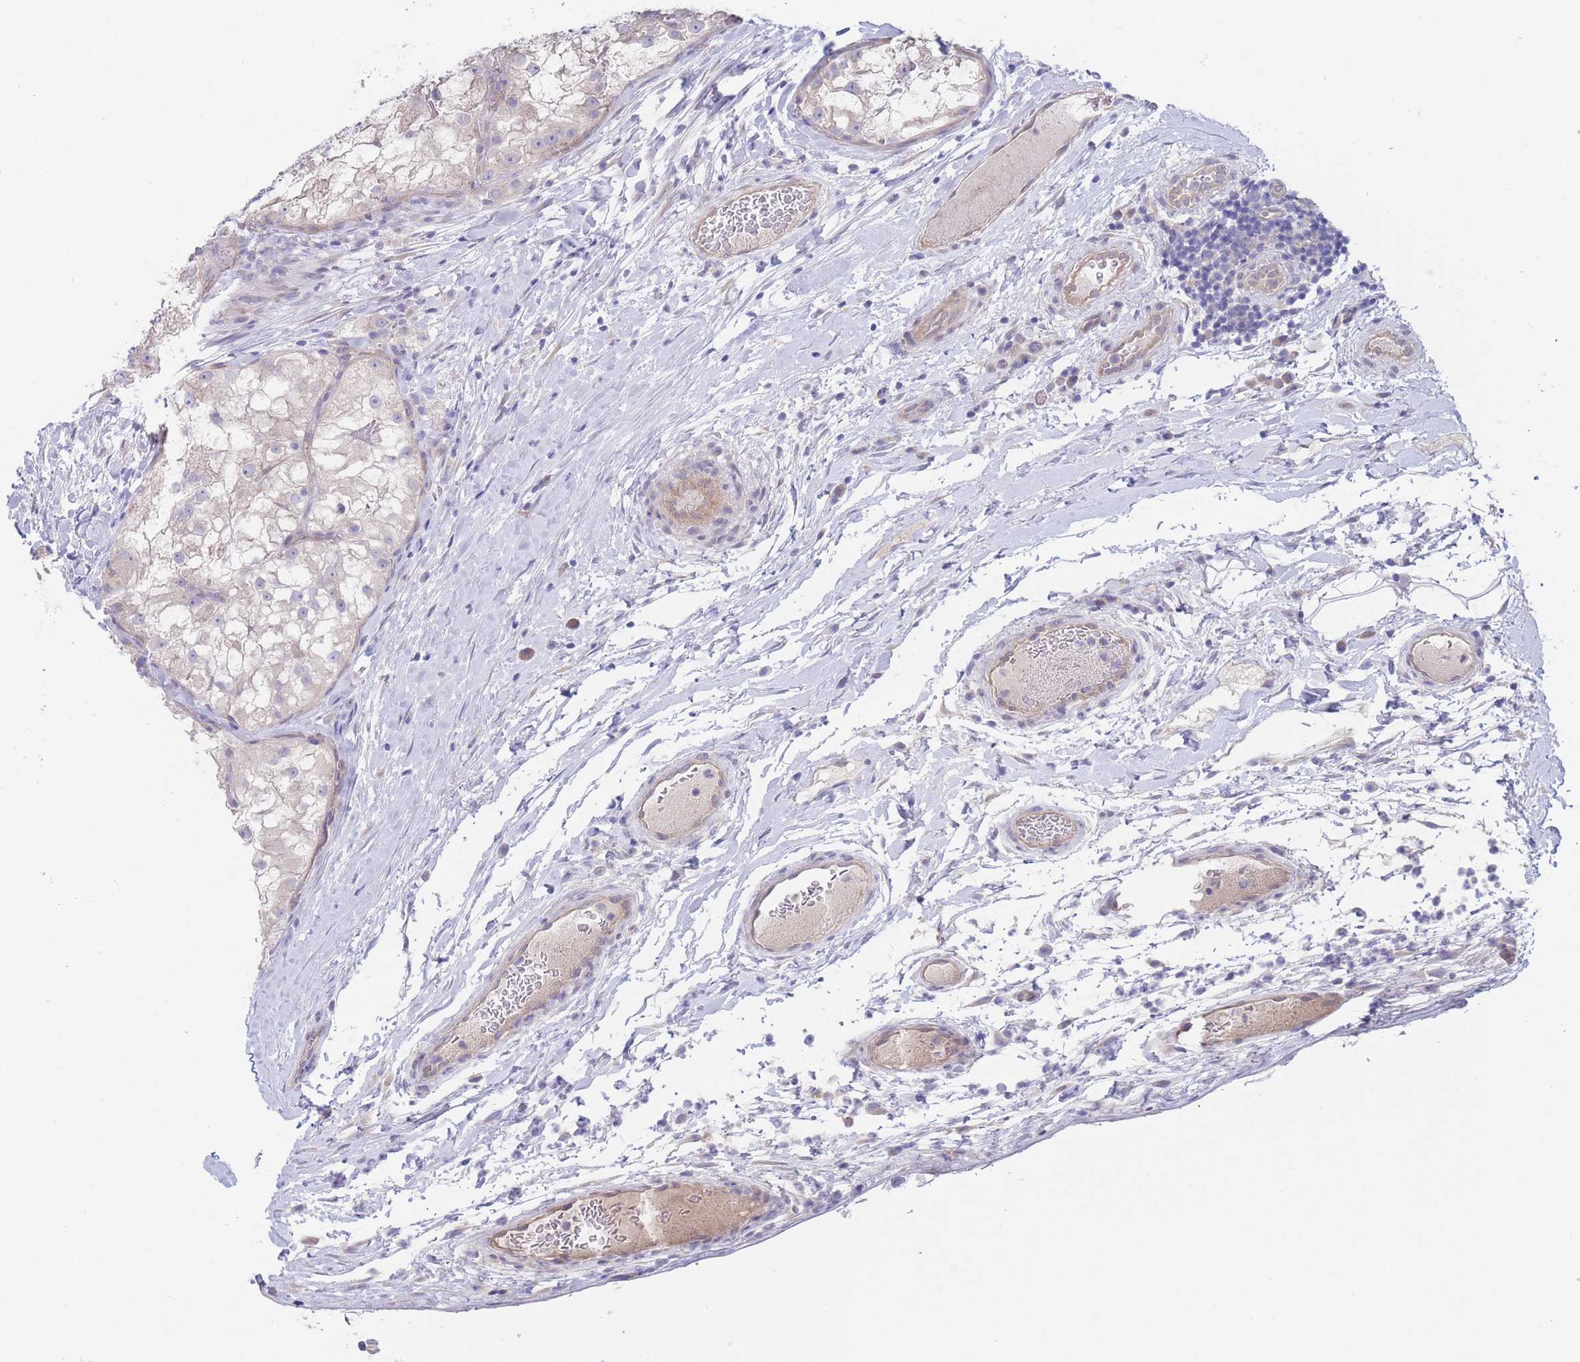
{"staining": {"intensity": "negative", "quantity": "none", "location": "none"}, "tissue": "renal cancer", "cell_type": "Tumor cells", "image_type": "cancer", "snomed": [{"axis": "morphology", "description": "Adenocarcinoma, NOS"}, {"axis": "topography", "description": "Kidney"}], "caption": "Immunohistochemistry (IHC) photomicrograph of renal cancer (adenocarcinoma) stained for a protein (brown), which demonstrates no expression in tumor cells. Brightfield microscopy of immunohistochemistry stained with DAB (brown) and hematoxylin (blue), captured at high magnification.", "gene": "ZNF281", "patient": {"sex": "female", "age": 72}}